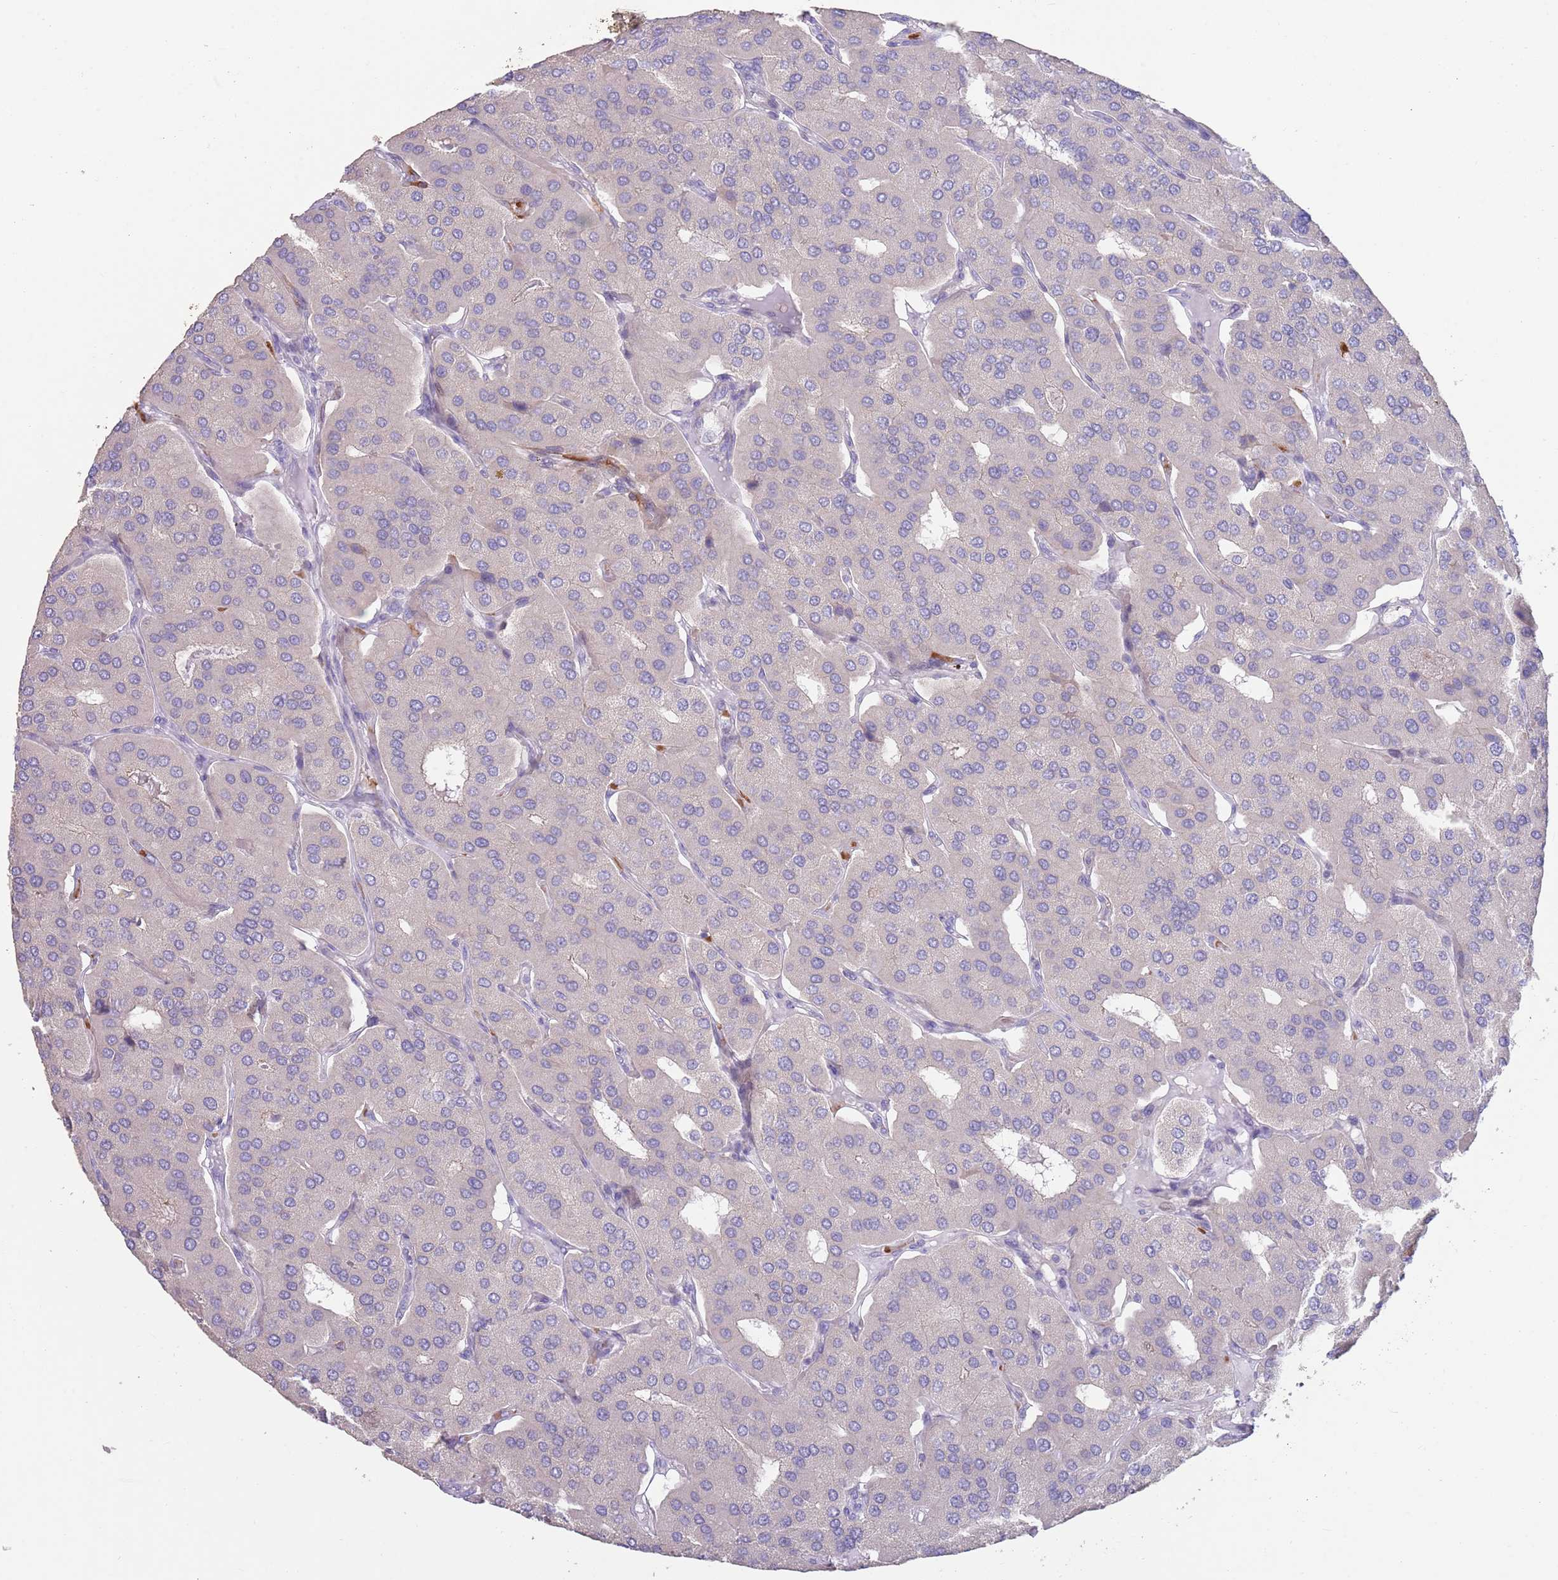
{"staining": {"intensity": "negative", "quantity": "none", "location": "none"}, "tissue": "parathyroid gland", "cell_type": "Glandular cells", "image_type": "normal", "snomed": [{"axis": "morphology", "description": "Normal tissue, NOS"}, {"axis": "morphology", "description": "Adenoma, NOS"}, {"axis": "topography", "description": "Parathyroid gland"}], "caption": "Immunohistochemical staining of benign human parathyroid gland demonstrates no significant expression in glandular cells. (DAB (3,3'-diaminobenzidine) immunohistochemistry (IHC), high magnification).", "gene": "ZNF14", "patient": {"sex": "female", "age": 86}}